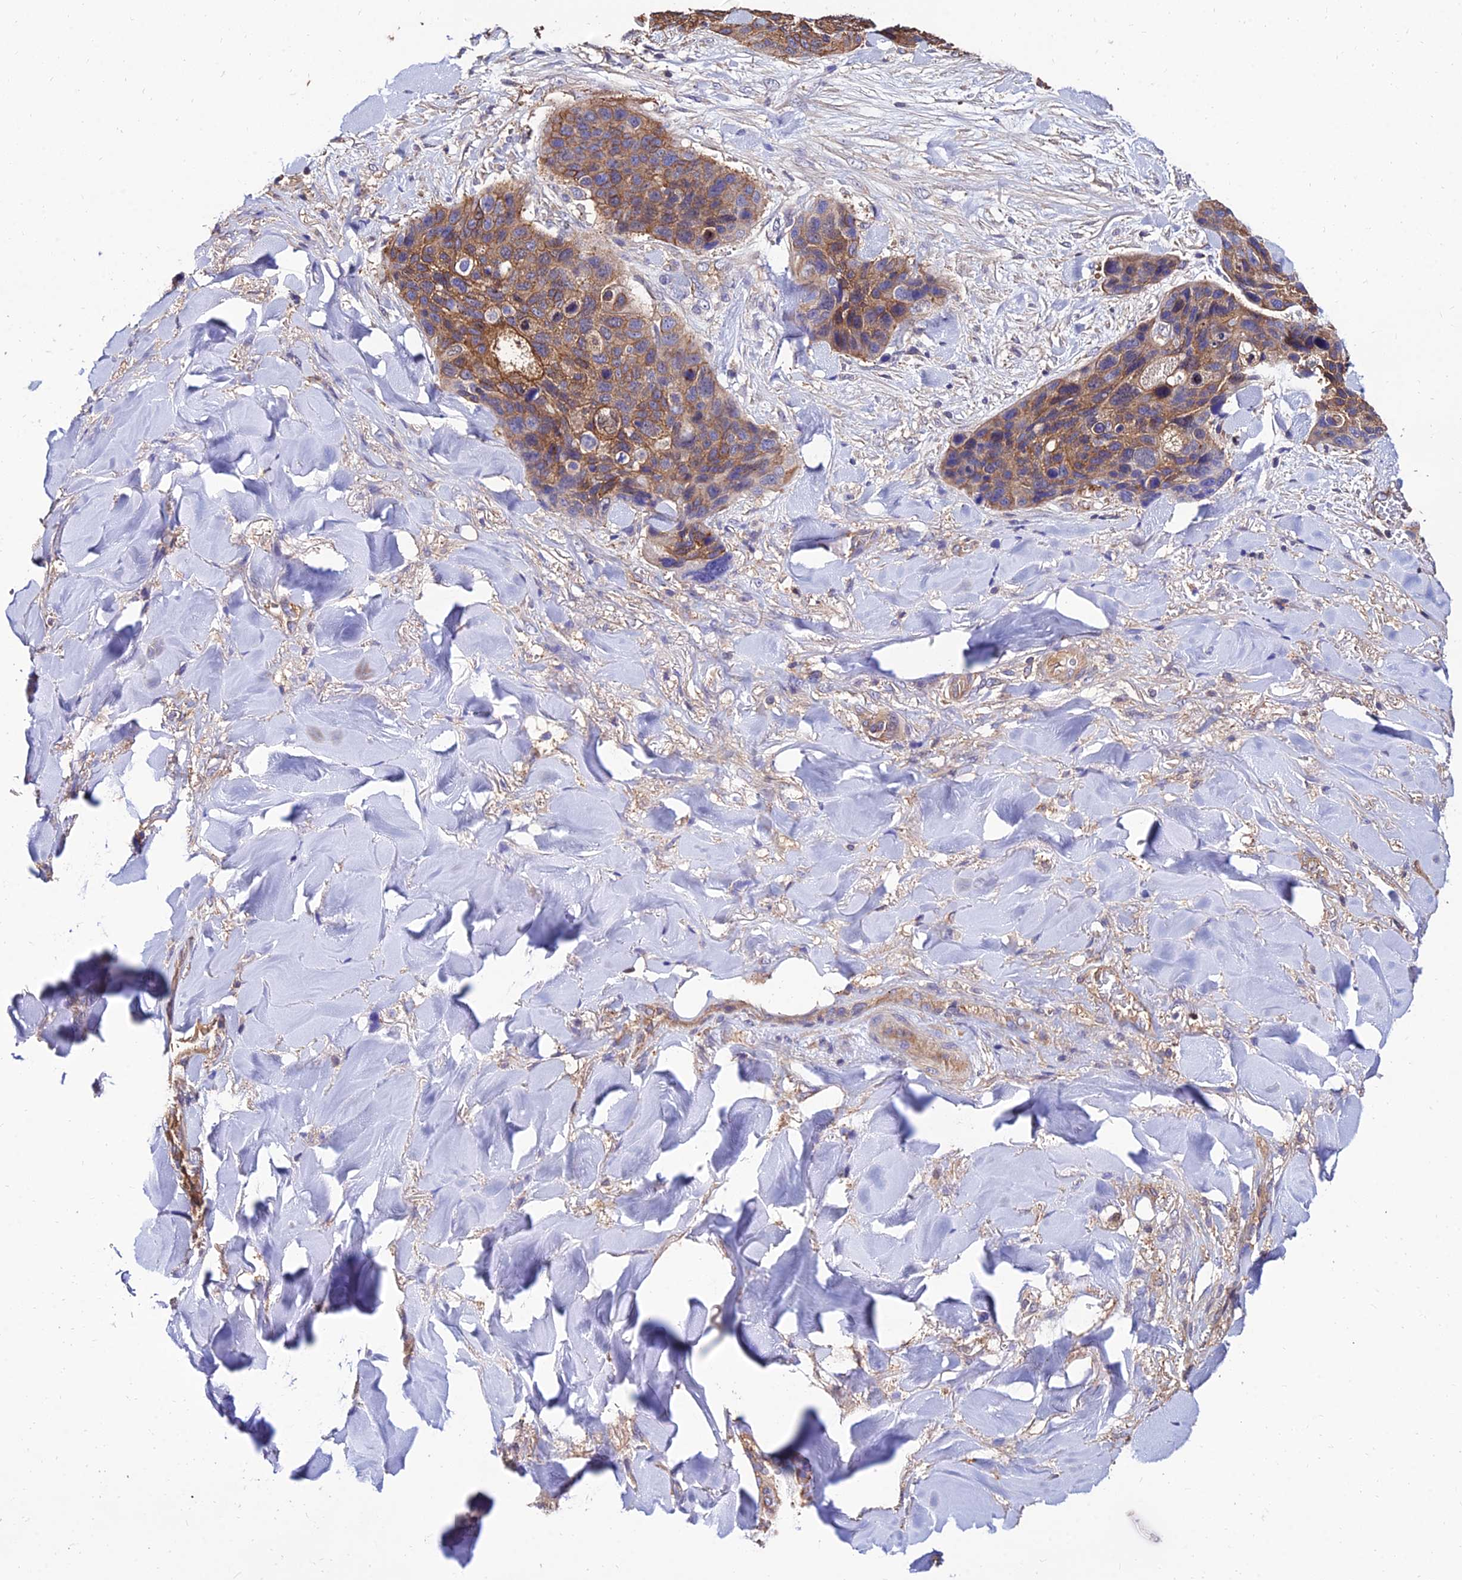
{"staining": {"intensity": "moderate", "quantity": ">75%", "location": "cytoplasmic/membranous"}, "tissue": "skin cancer", "cell_type": "Tumor cells", "image_type": "cancer", "snomed": [{"axis": "morphology", "description": "Basal cell carcinoma"}, {"axis": "topography", "description": "Skin"}], "caption": "Protein staining demonstrates moderate cytoplasmic/membranous expression in about >75% of tumor cells in basal cell carcinoma (skin).", "gene": "CALM2", "patient": {"sex": "female", "age": 74}}